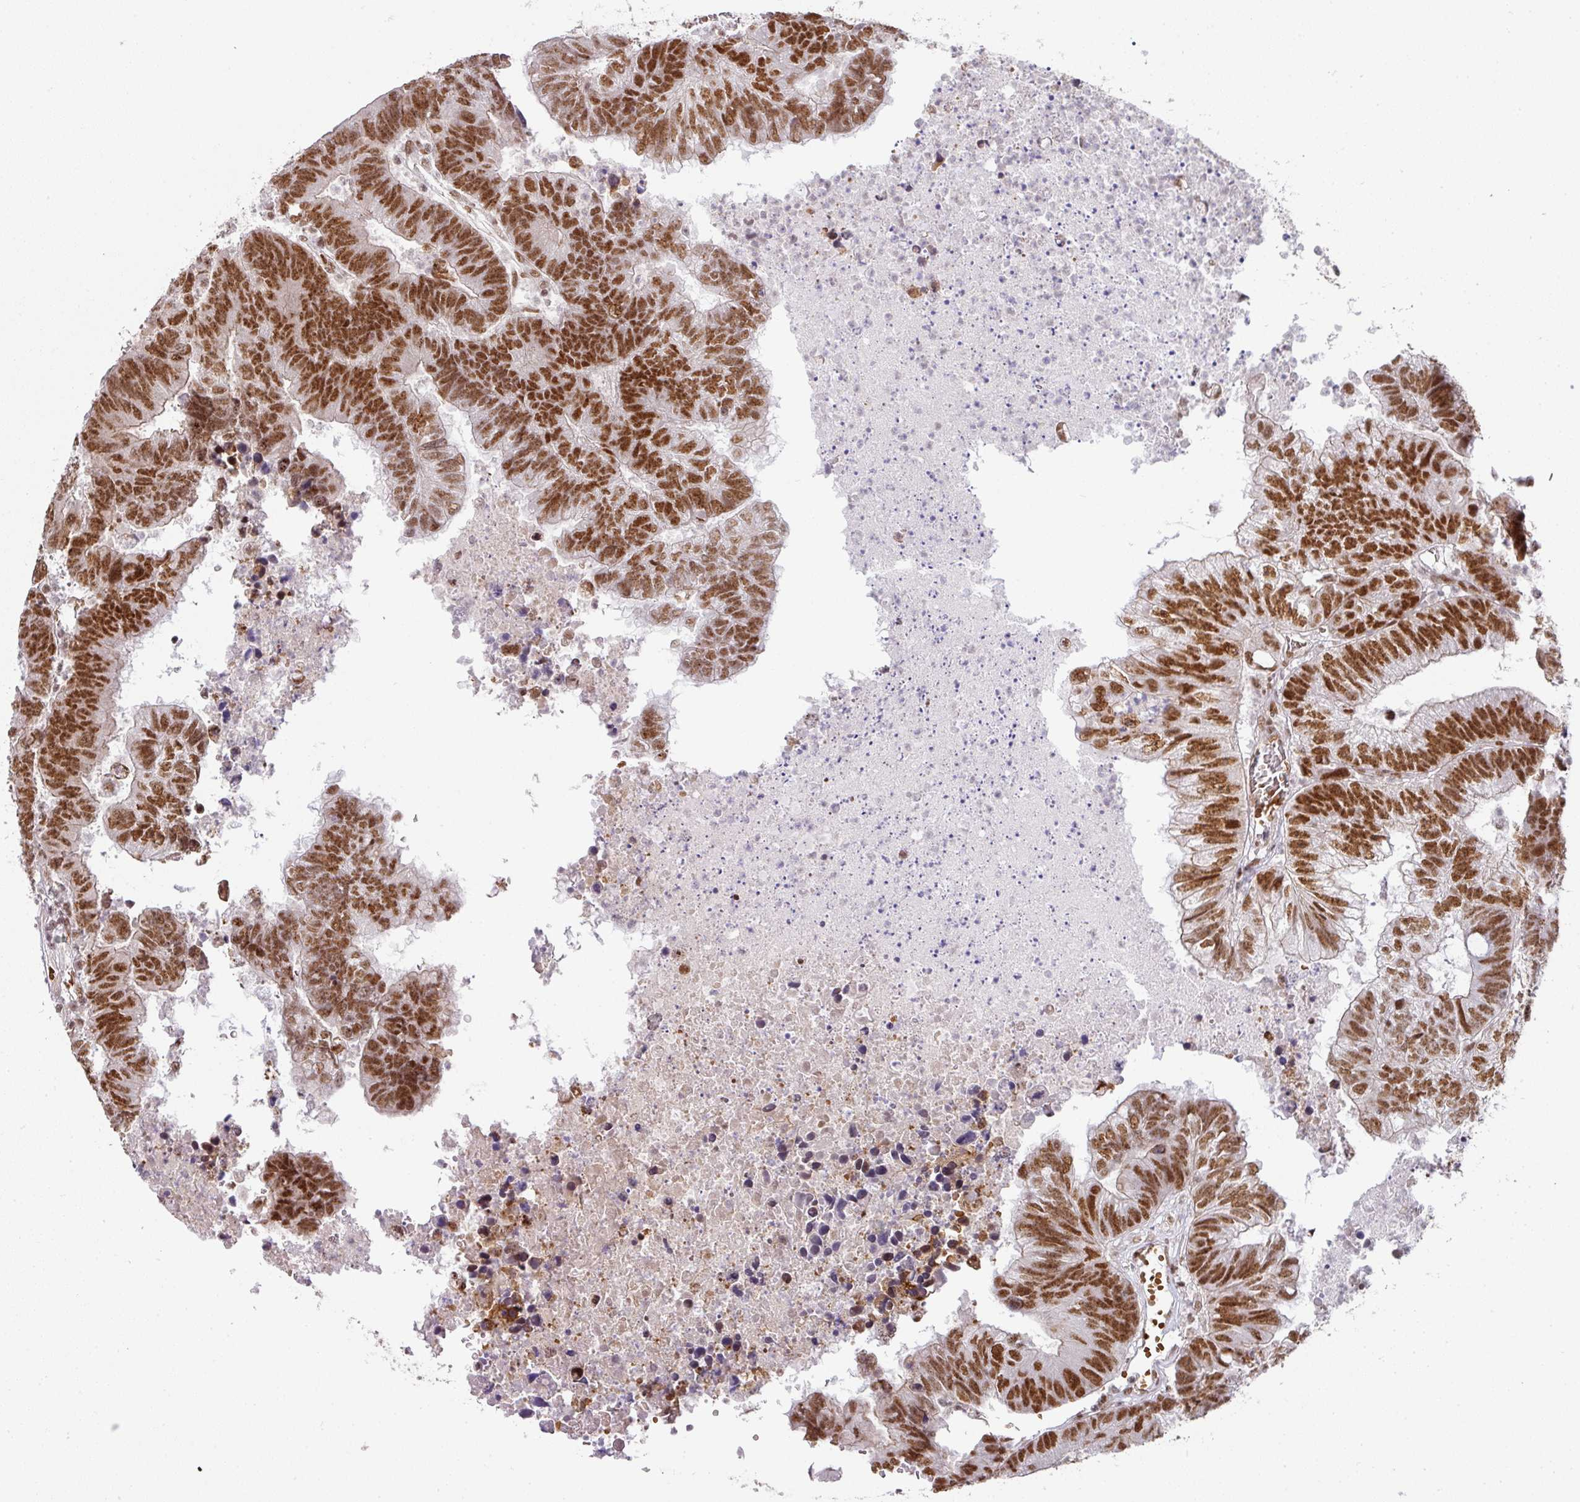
{"staining": {"intensity": "strong", "quantity": ">75%", "location": "cytoplasmic/membranous,nuclear"}, "tissue": "colorectal cancer", "cell_type": "Tumor cells", "image_type": "cancer", "snomed": [{"axis": "morphology", "description": "Adenocarcinoma, NOS"}, {"axis": "topography", "description": "Colon"}], "caption": "High-magnification brightfield microscopy of adenocarcinoma (colorectal) stained with DAB (3,3'-diaminobenzidine) (brown) and counterstained with hematoxylin (blue). tumor cells exhibit strong cytoplasmic/membranous and nuclear staining is identified in approximately>75% of cells.", "gene": "NCOA5", "patient": {"sex": "female", "age": 48}}